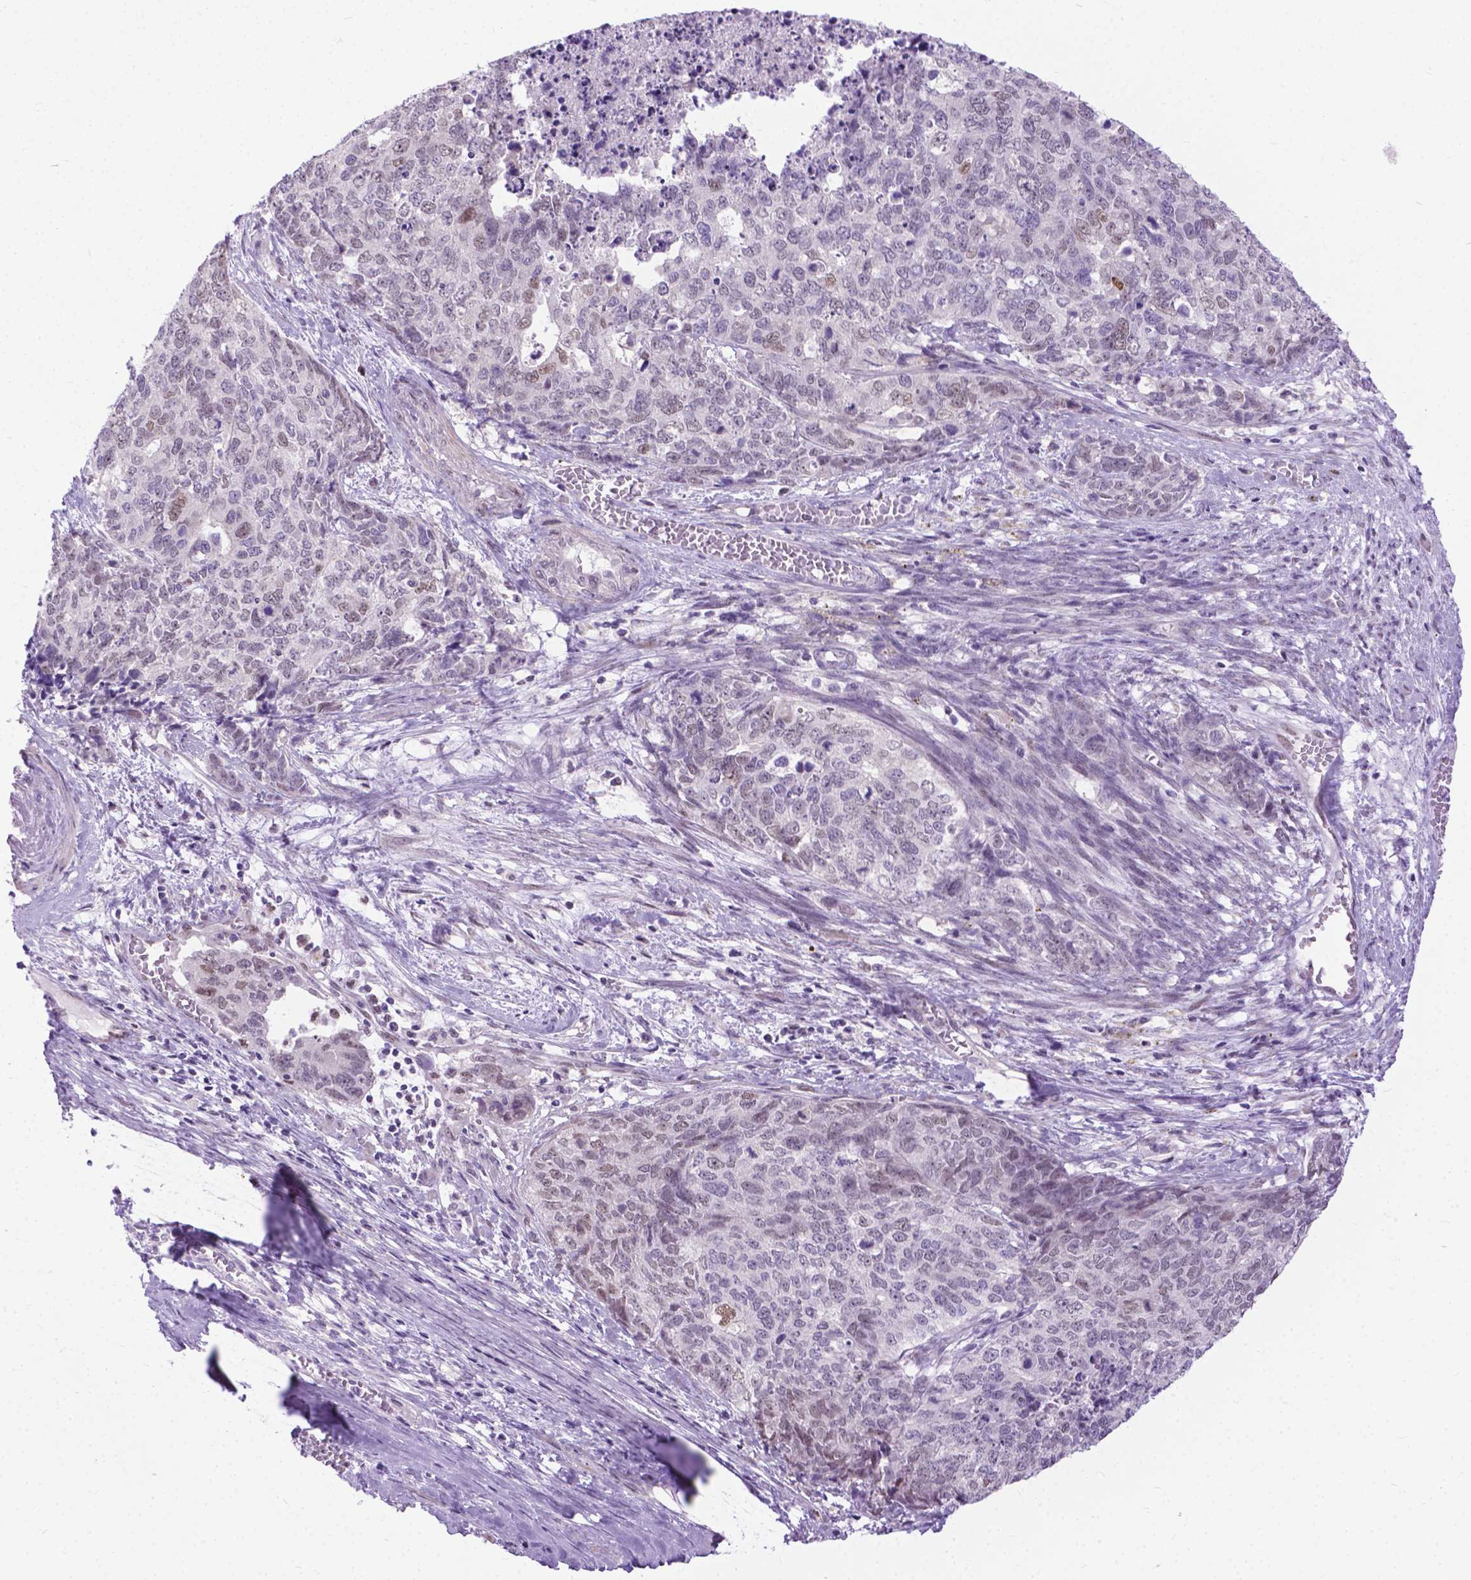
{"staining": {"intensity": "negative", "quantity": "none", "location": "none"}, "tissue": "cervical cancer", "cell_type": "Tumor cells", "image_type": "cancer", "snomed": [{"axis": "morphology", "description": "Squamous cell carcinoma, NOS"}, {"axis": "topography", "description": "Cervix"}], "caption": "The histopathology image demonstrates no significant staining in tumor cells of squamous cell carcinoma (cervical).", "gene": "APCDD1L", "patient": {"sex": "female", "age": 63}}